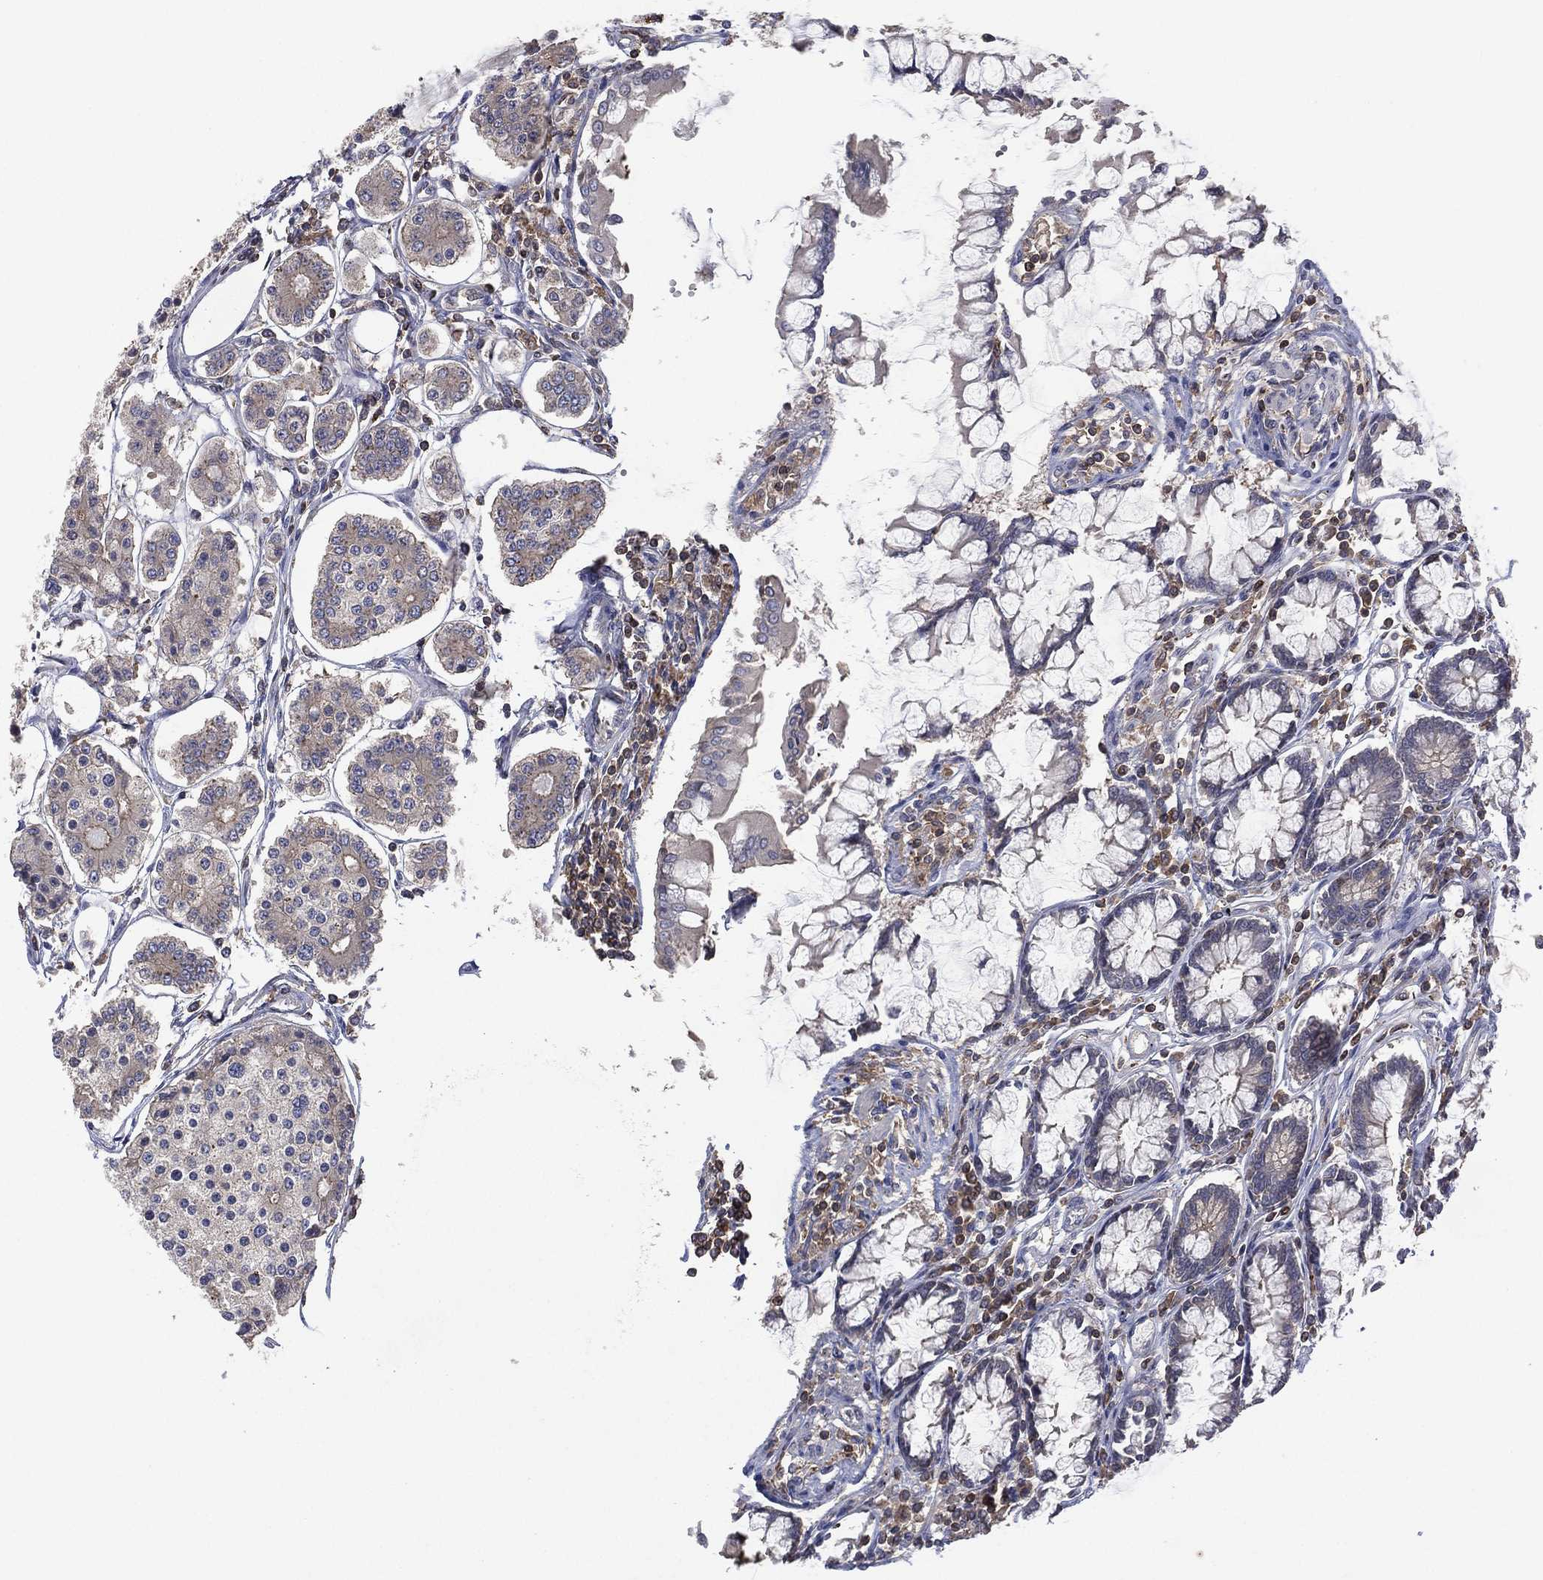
{"staining": {"intensity": "negative", "quantity": "none", "location": "none"}, "tissue": "carcinoid", "cell_type": "Tumor cells", "image_type": "cancer", "snomed": [{"axis": "morphology", "description": "Carcinoid, malignant, NOS"}, {"axis": "topography", "description": "Small intestine"}], "caption": "A high-resolution micrograph shows IHC staining of malignant carcinoid, which shows no significant positivity in tumor cells.", "gene": "DOCK8", "patient": {"sex": "female", "age": 65}}